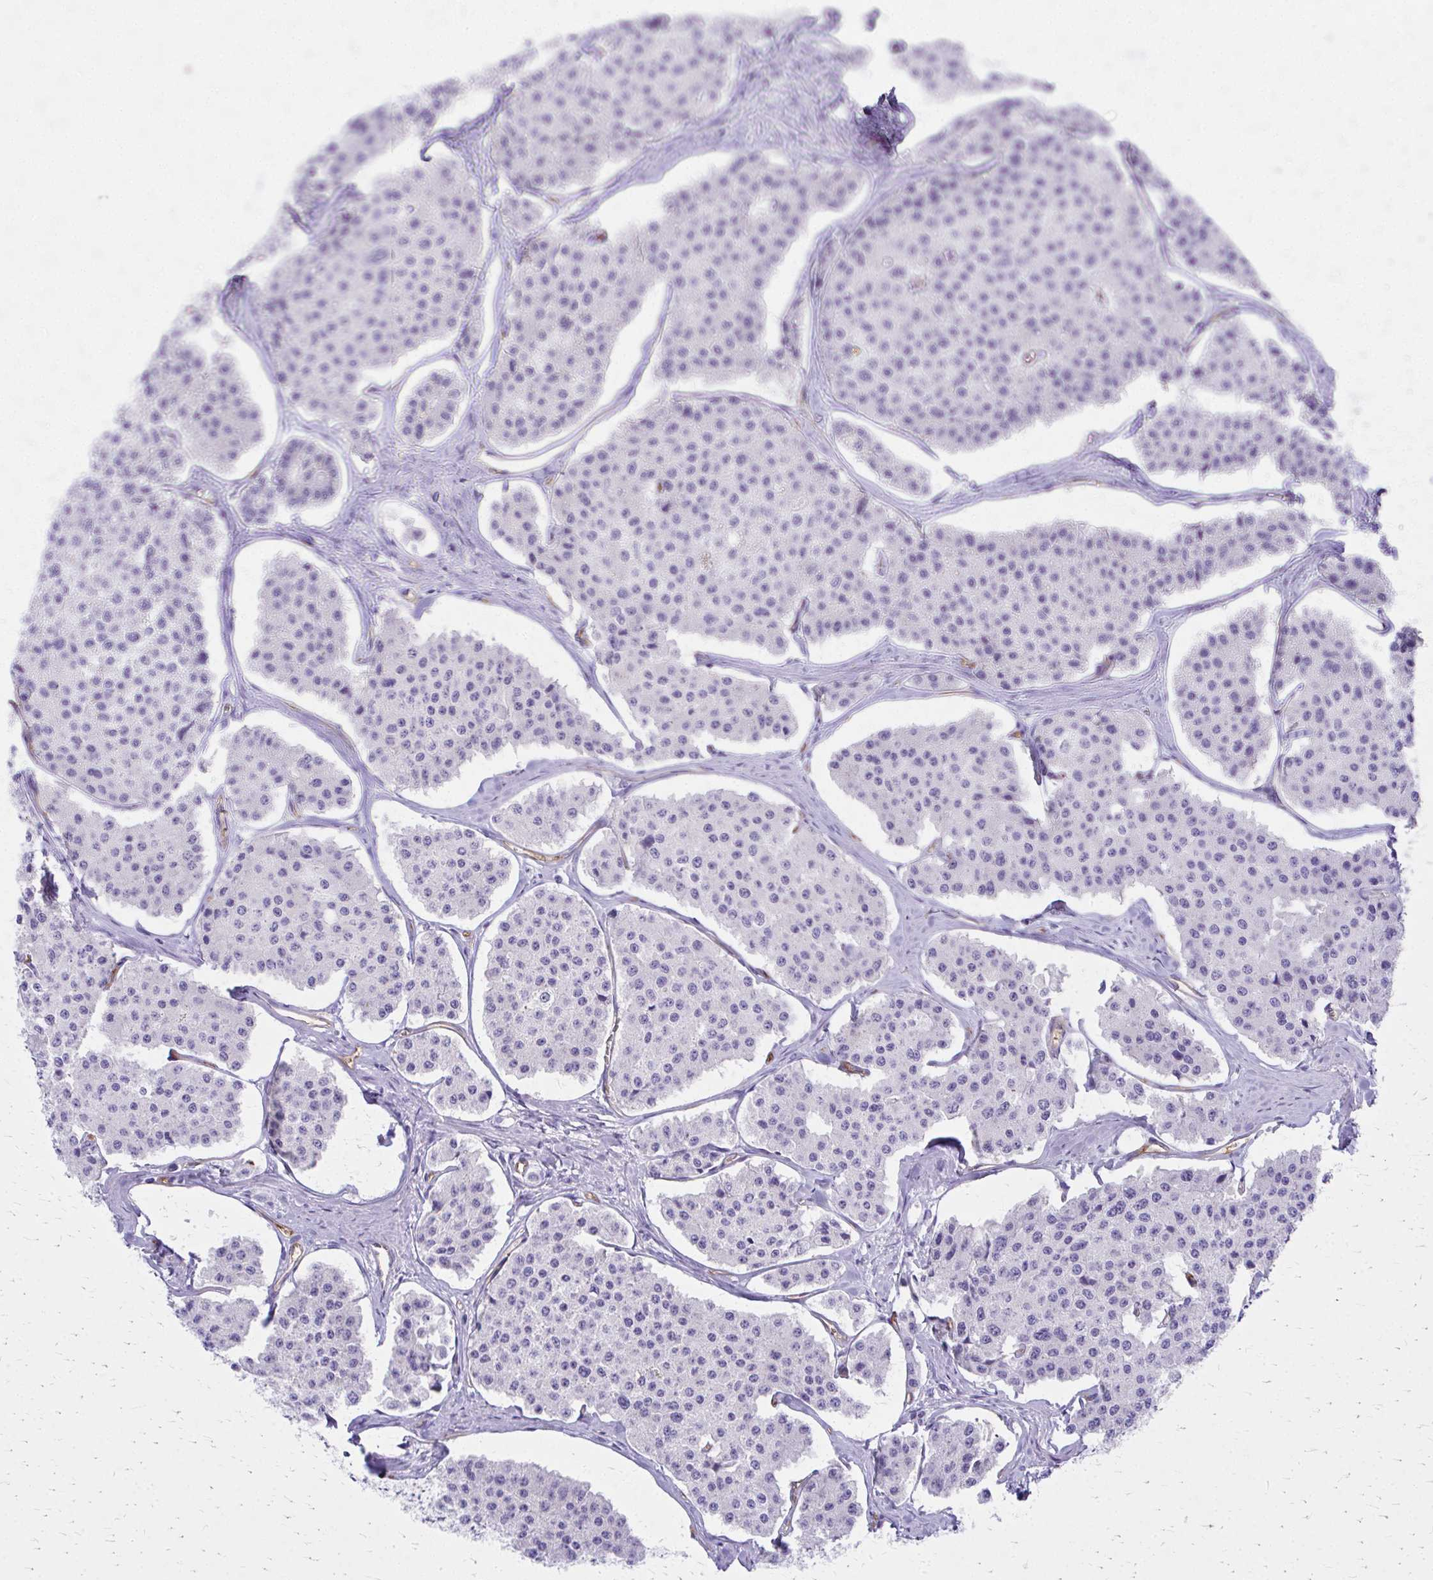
{"staining": {"intensity": "negative", "quantity": "none", "location": "none"}, "tissue": "carcinoid", "cell_type": "Tumor cells", "image_type": "cancer", "snomed": [{"axis": "morphology", "description": "Carcinoid, malignant, NOS"}, {"axis": "topography", "description": "Small intestine"}], "caption": "Malignant carcinoid stained for a protein using immunohistochemistry exhibits no staining tumor cells.", "gene": "TPSG1", "patient": {"sex": "female", "age": 65}}